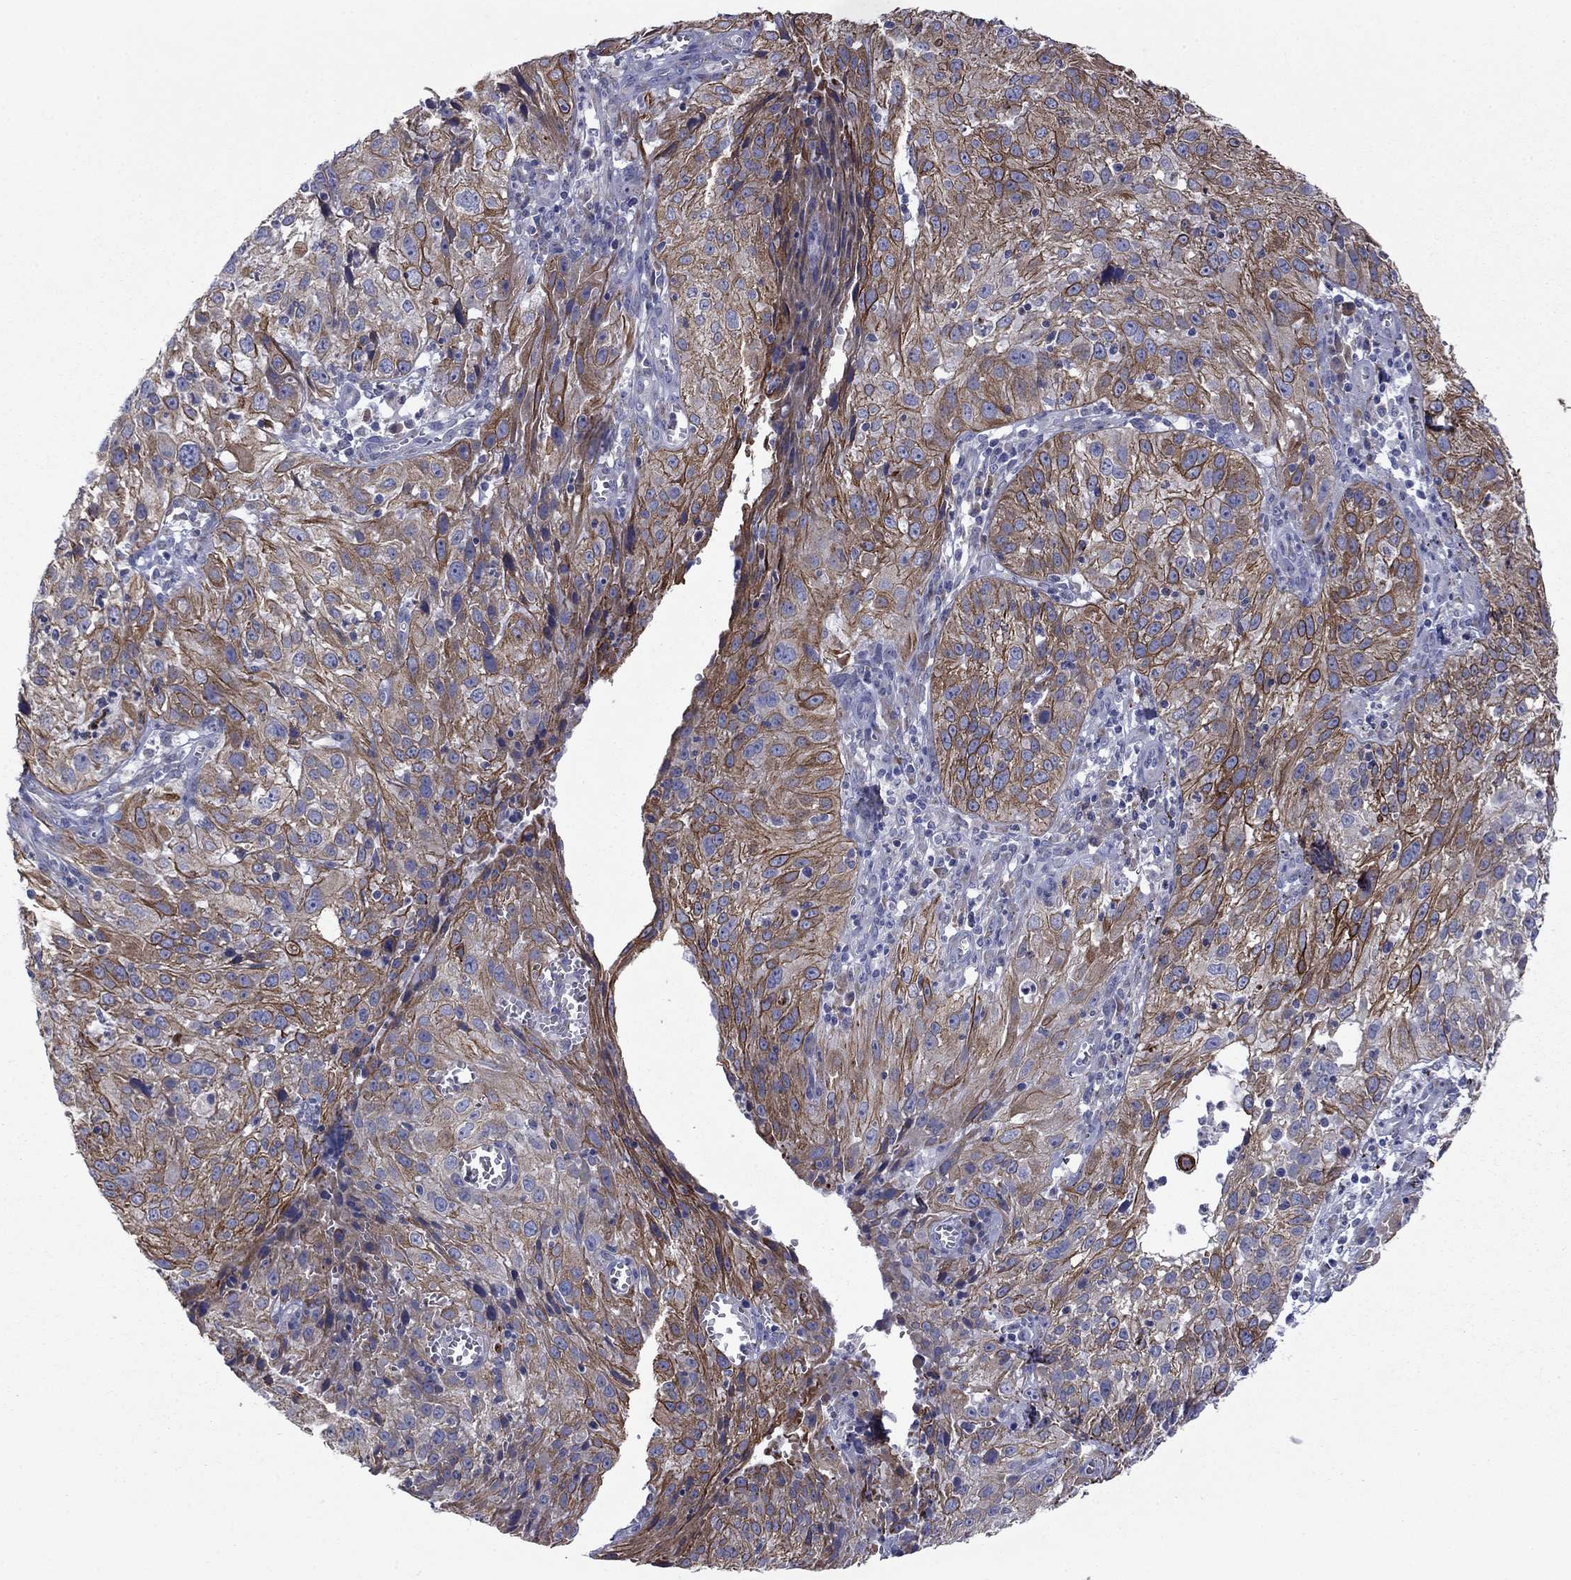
{"staining": {"intensity": "strong", "quantity": "25%-75%", "location": "cytoplasmic/membranous,nuclear"}, "tissue": "cervical cancer", "cell_type": "Tumor cells", "image_type": "cancer", "snomed": [{"axis": "morphology", "description": "Squamous cell carcinoma, NOS"}, {"axis": "topography", "description": "Cervix"}], "caption": "Protein expression analysis of cervical cancer reveals strong cytoplasmic/membranous and nuclear positivity in approximately 25%-75% of tumor cells.", "gene": "TMPRSS11A", "patient": {"sex": "female", "age": 32}}